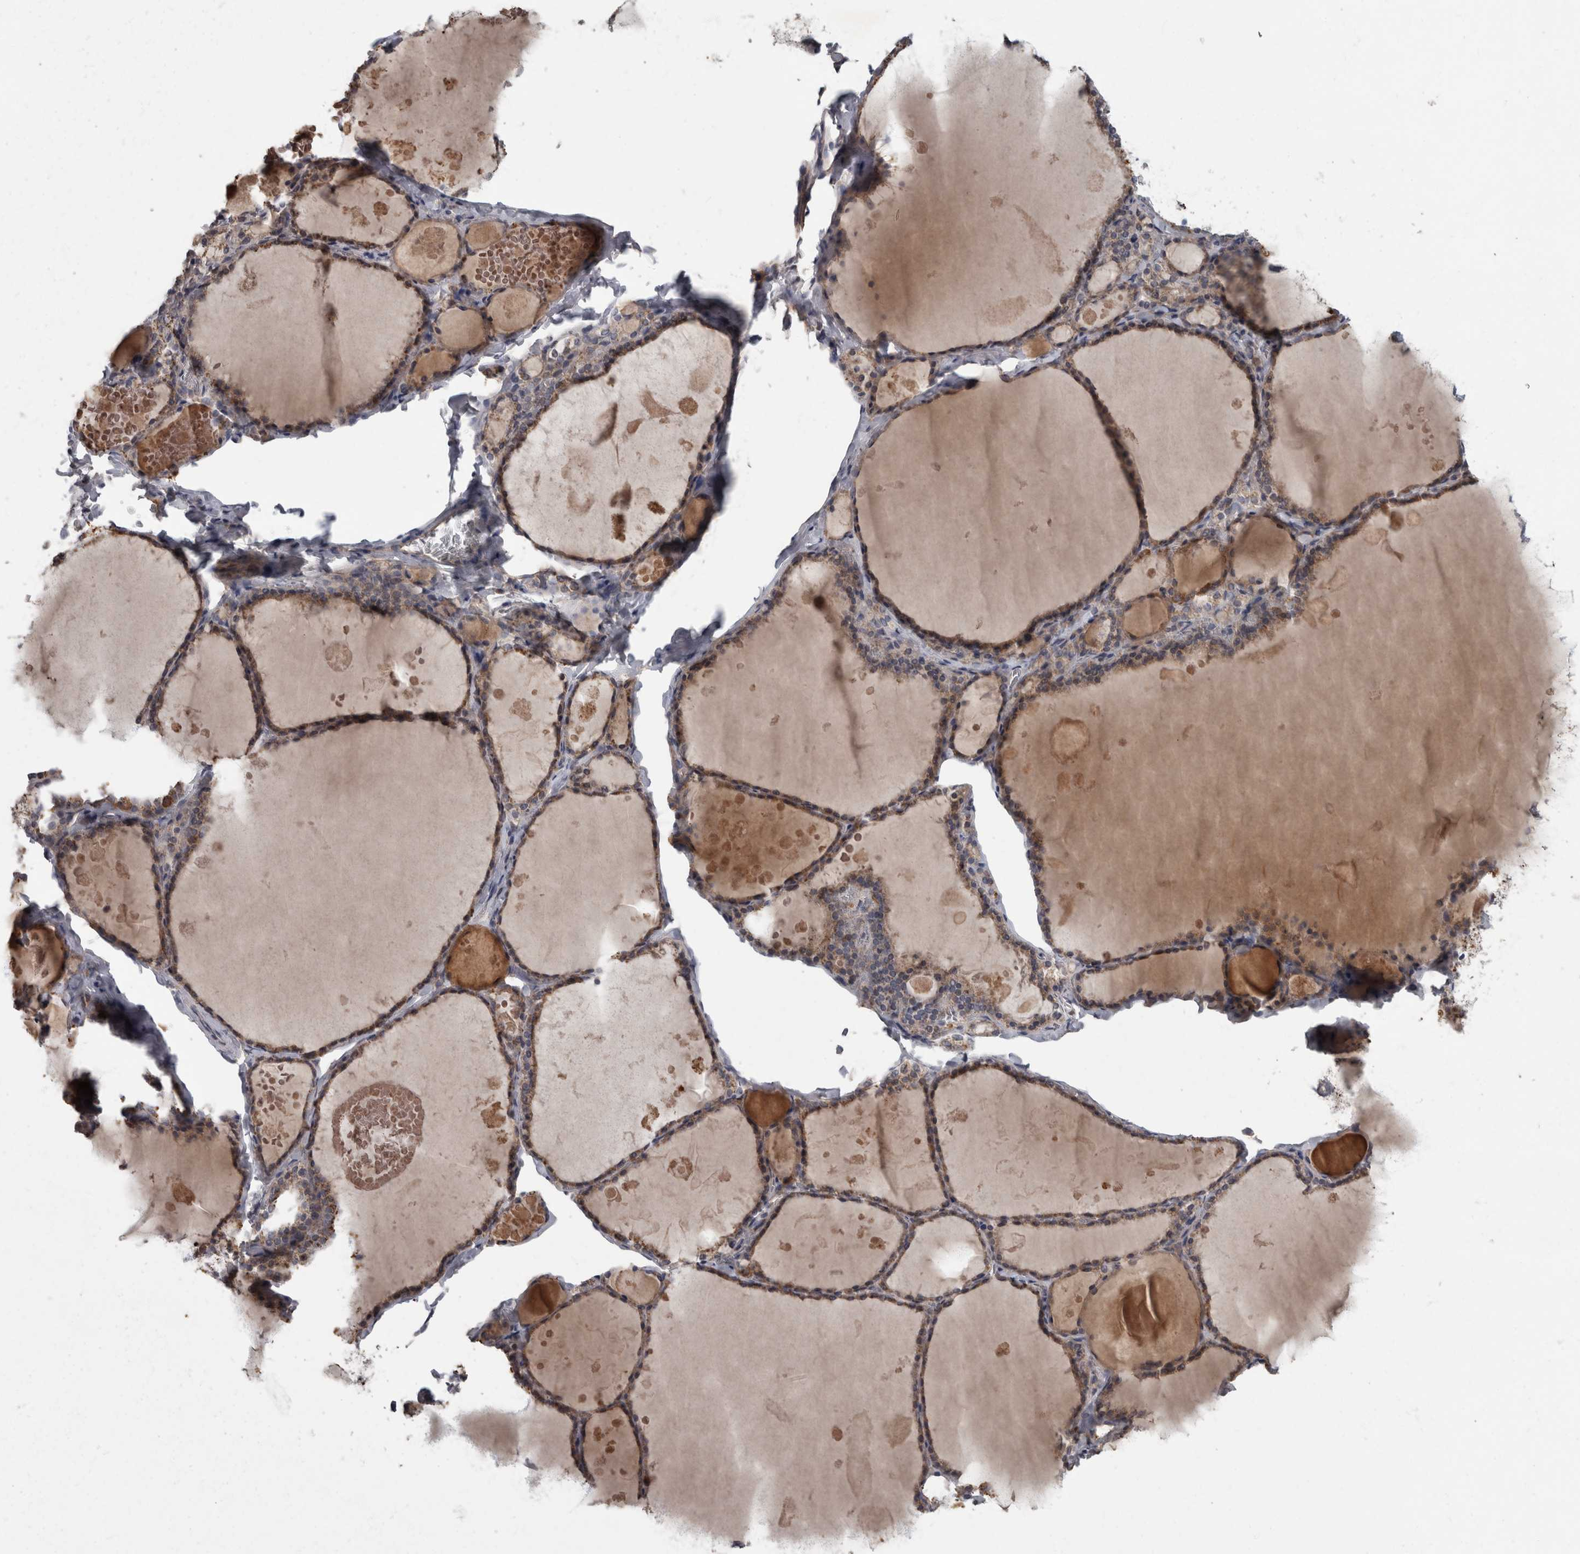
{"staining": {"intensity": "weak", "quantity": ">75%", "location": "cytoplasmic/membranous"}, "tissue": "thyroid gland", "cell_type": "Glandular cells", "image_type": "normal", "snomed": [{"axis": "morphology", "description": "Normal tissue, NOS"}, {"axis": "topography", "description": "Thyroid gland"}], "caption": "The immunohistochemical stain highlights weak cytoplasmic/membranous expression in glandular cells of normal thyroid gland.", "gene": "PPP1R3C", "patient": {"sex": "male", "age": 56}}